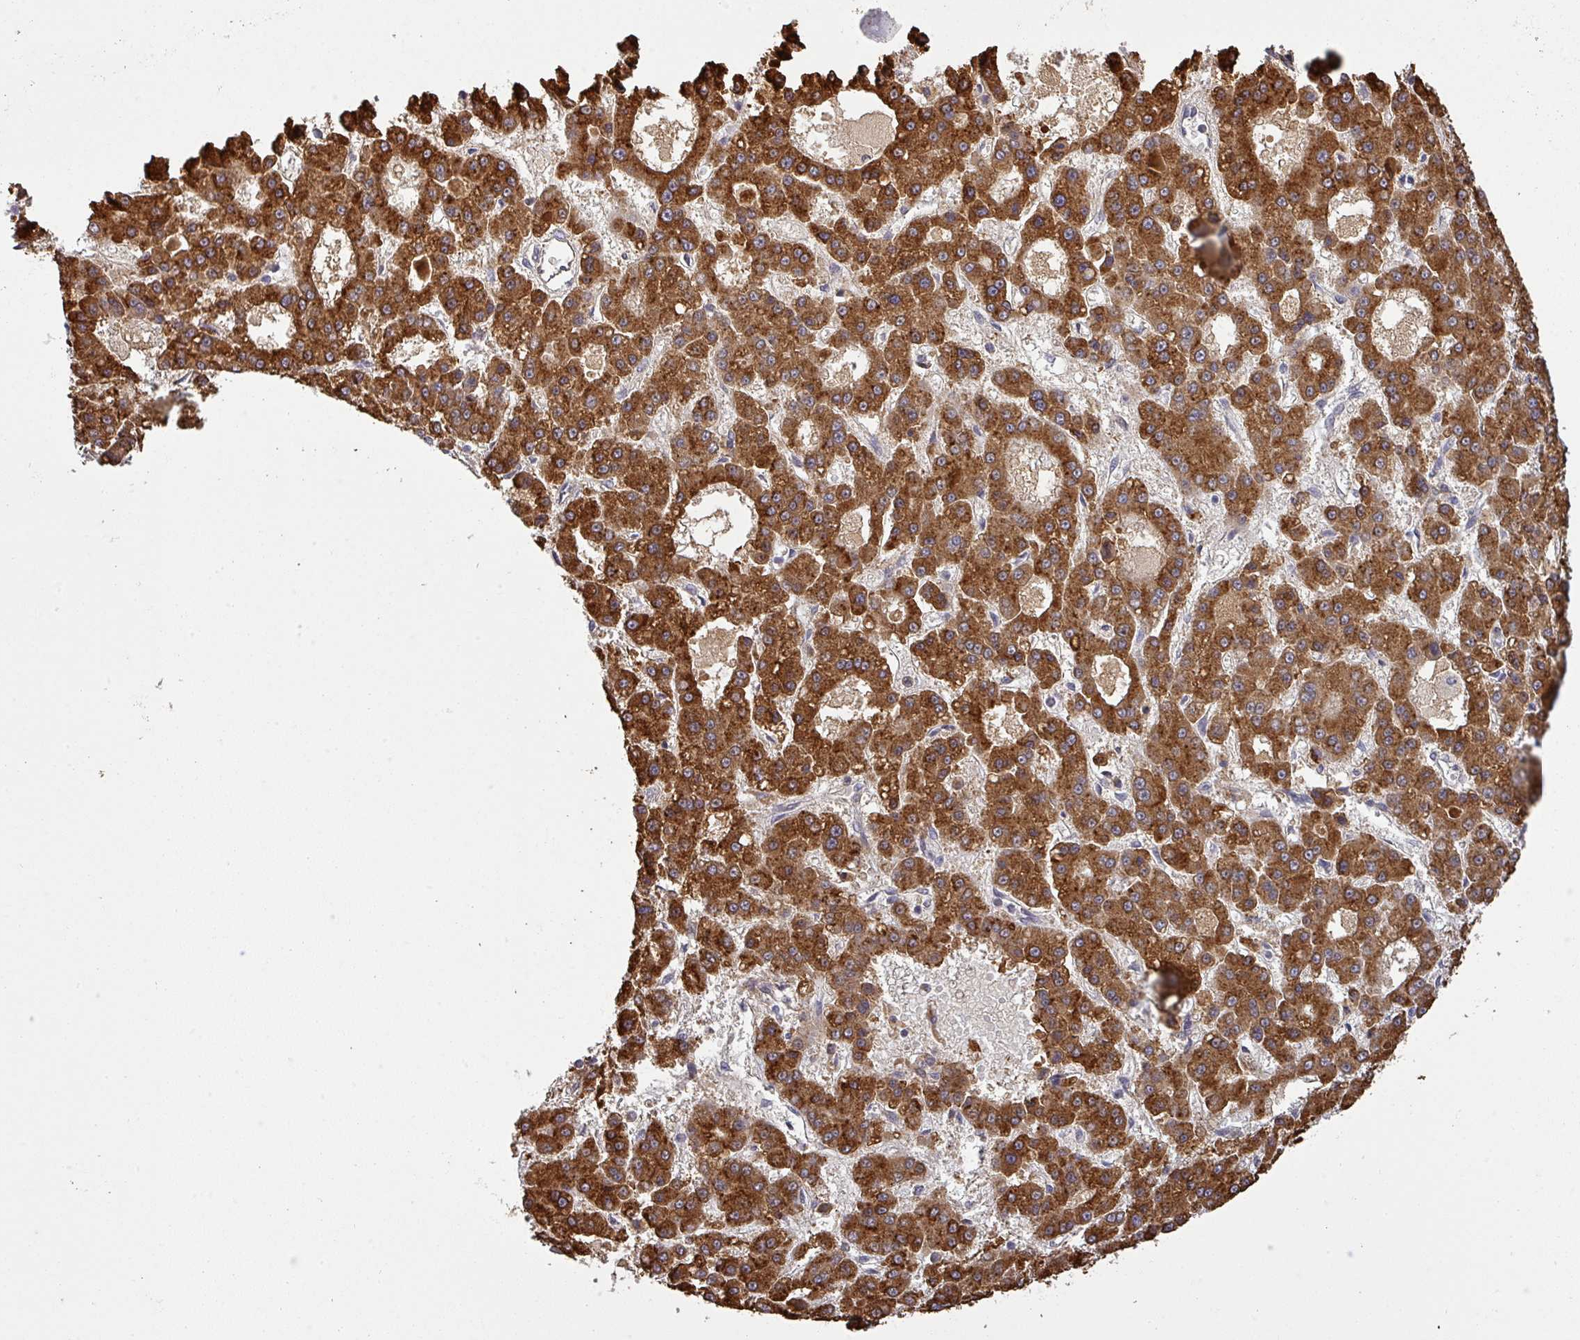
{"staining": {"intensity": "strong", "quantity": ">75%", "location": "cytoplasmic/membranous"}, "tissue": "liver cancer", "cell_type": "Tumor cells", "image_type": "cancer", "snomed": [{"axis": "morphology", "description": "Carcinoma, Hepatocellular, NOS"}, {"axis": "topography", "description": "Liver"}], "caption": "A photomicrograph of human liver cancer stained for a protein displays strong cytoplasmic/membranous brown staining in tumor cells.", "gene": "CCDC121", "patient": {"sex": "male", "age": 70}}